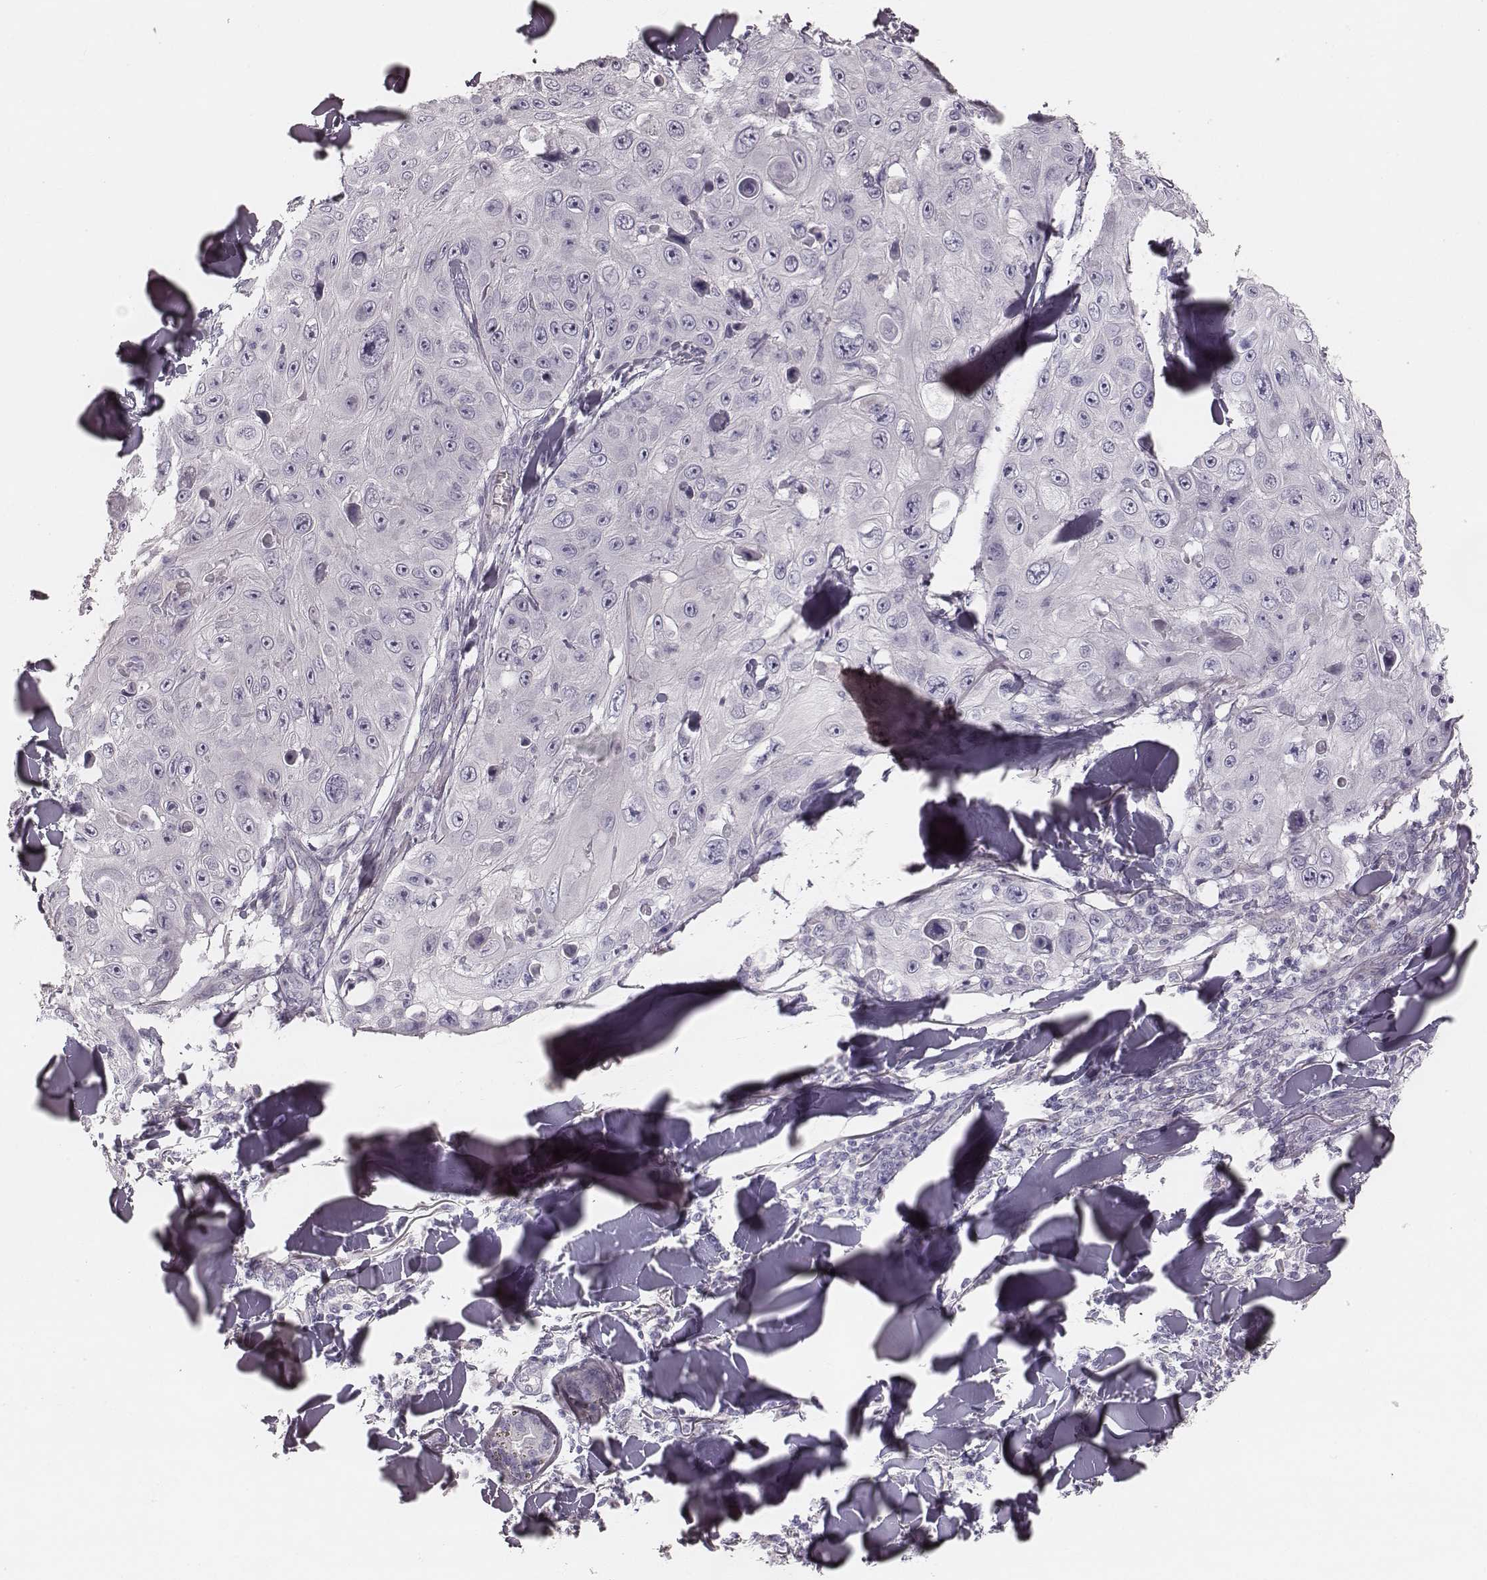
{"staining": {"intensity": "negative", "quantity": "none", "location": "none"}, "tissue": "skin cancer", "cell_type": "Tumor cells", "image_type": "cancer", "snomed": [{"axis": "morphology", "description": "Squamous cell carcinoma, NOS"}, {"axis": "topography", "description": "Skin"}], "caption": "Immunohistochemistry of human skin cancer exhibits no expression in tumor cells. (DAB (3,3'-diaminobenzidine) immunohistochemistry with hematoxylin counter stain).", "gene": "ZP4", "patient": {"sex": "male", "age": 86}}